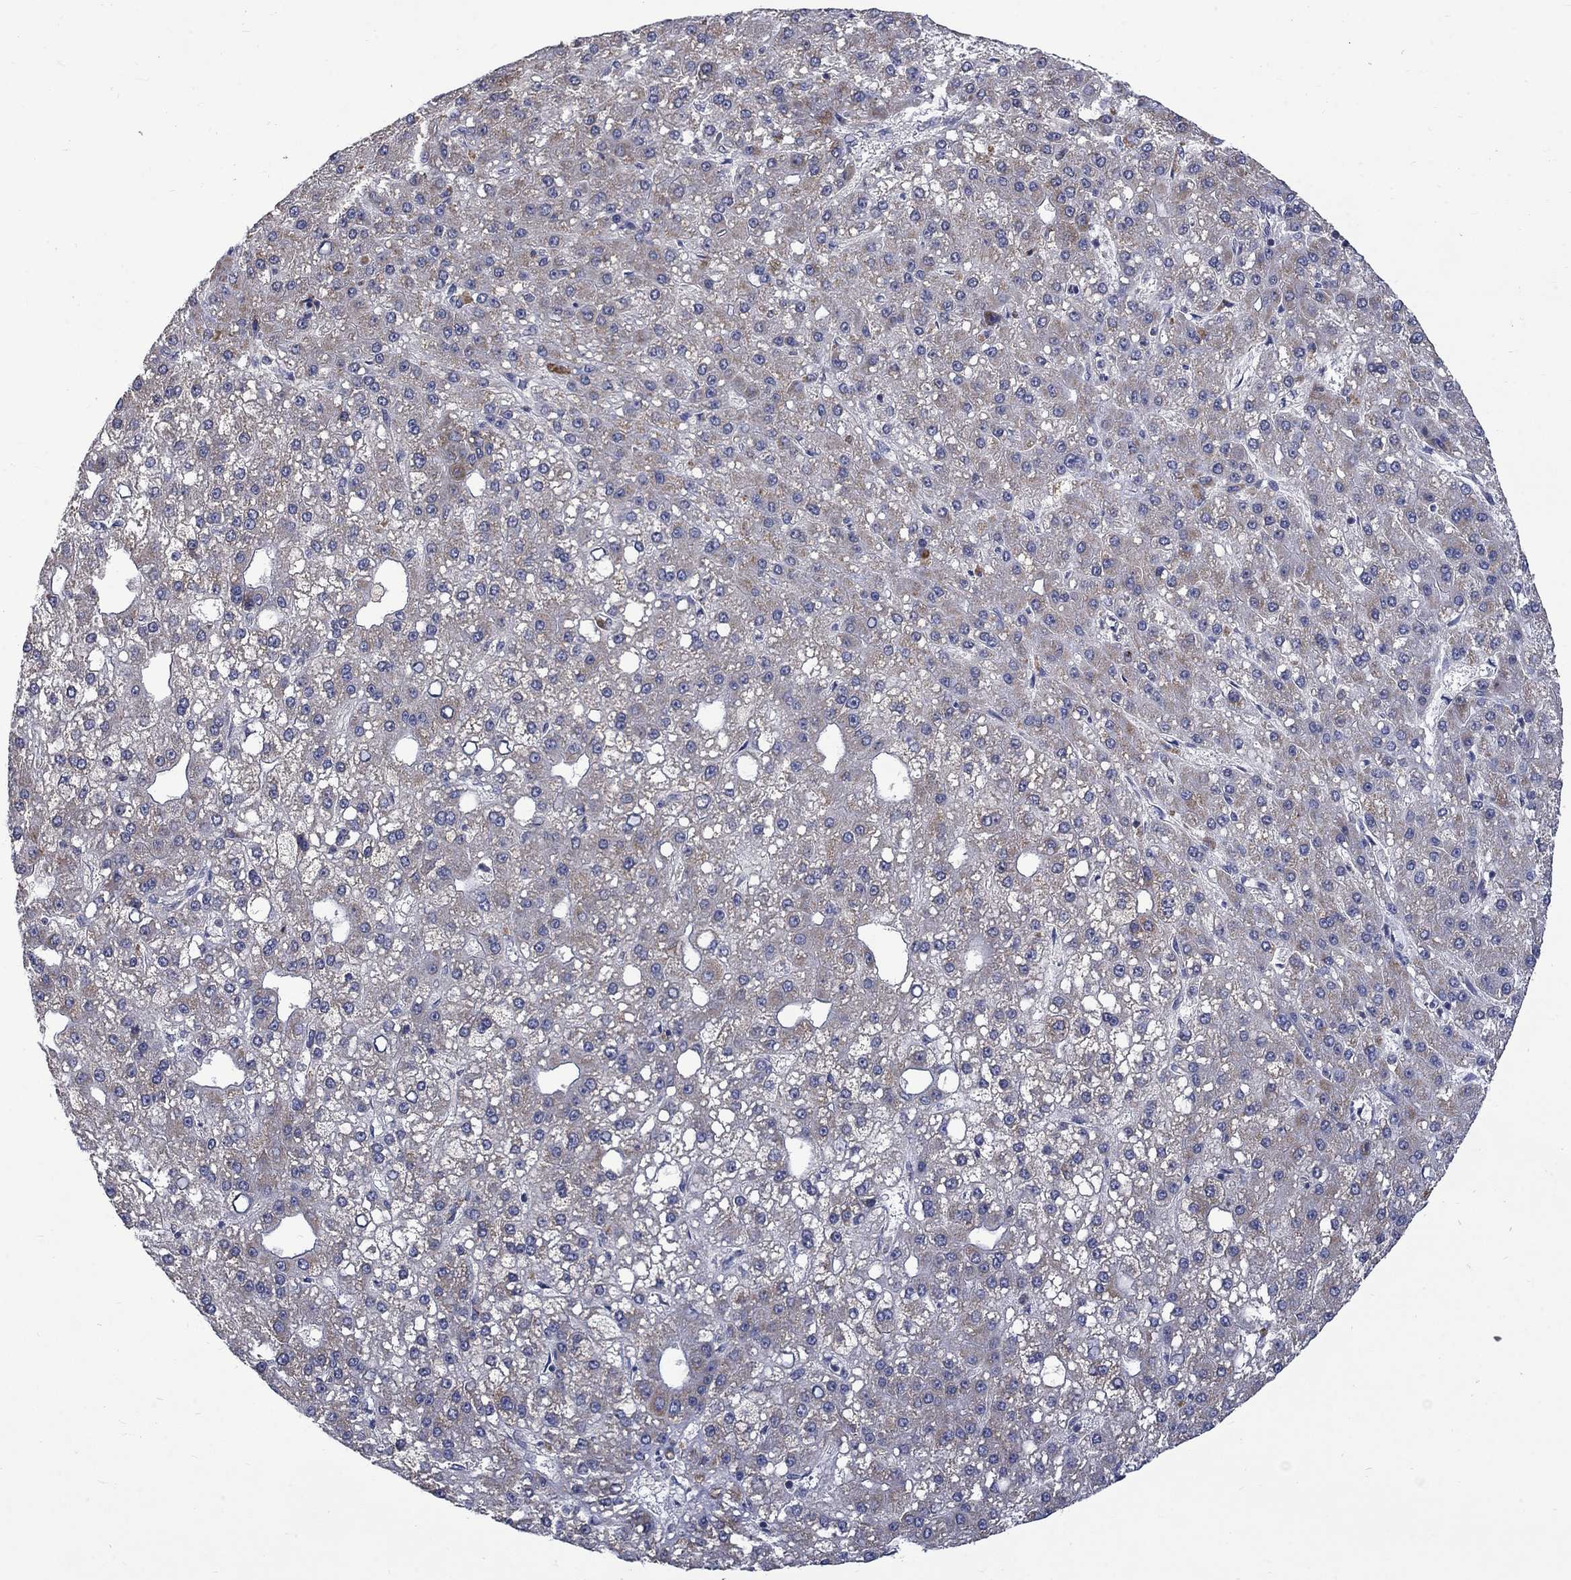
{"staining": {"intensity": "weak", "quantity": "25%-75%", "location": "cytoplasmic/membranous"}, "tissue": "liver cancer", "cell_type": "Tumor cells", "image_type": "cancer", "snomed": [{"axis": "morphology", "description": "Carcinoma, Hepatocellular, NOS"}, {"axis": "topography", "description": "Liver"}], "caption": "High-power microscopy captured an IHC photomicrograph of hepatocellular carcinoma (liver), revealing weak cytoplasmic/membranous staining in approximately 25%-75% of tumor cells. The staining was performed using DAB to visualize the protein expression in brown, while the nuclei were stained in blue with hematoxylin (Magnification: 20x).", "gene": "HSPA12A", "patient": {"sex": "male", "age": 67}}